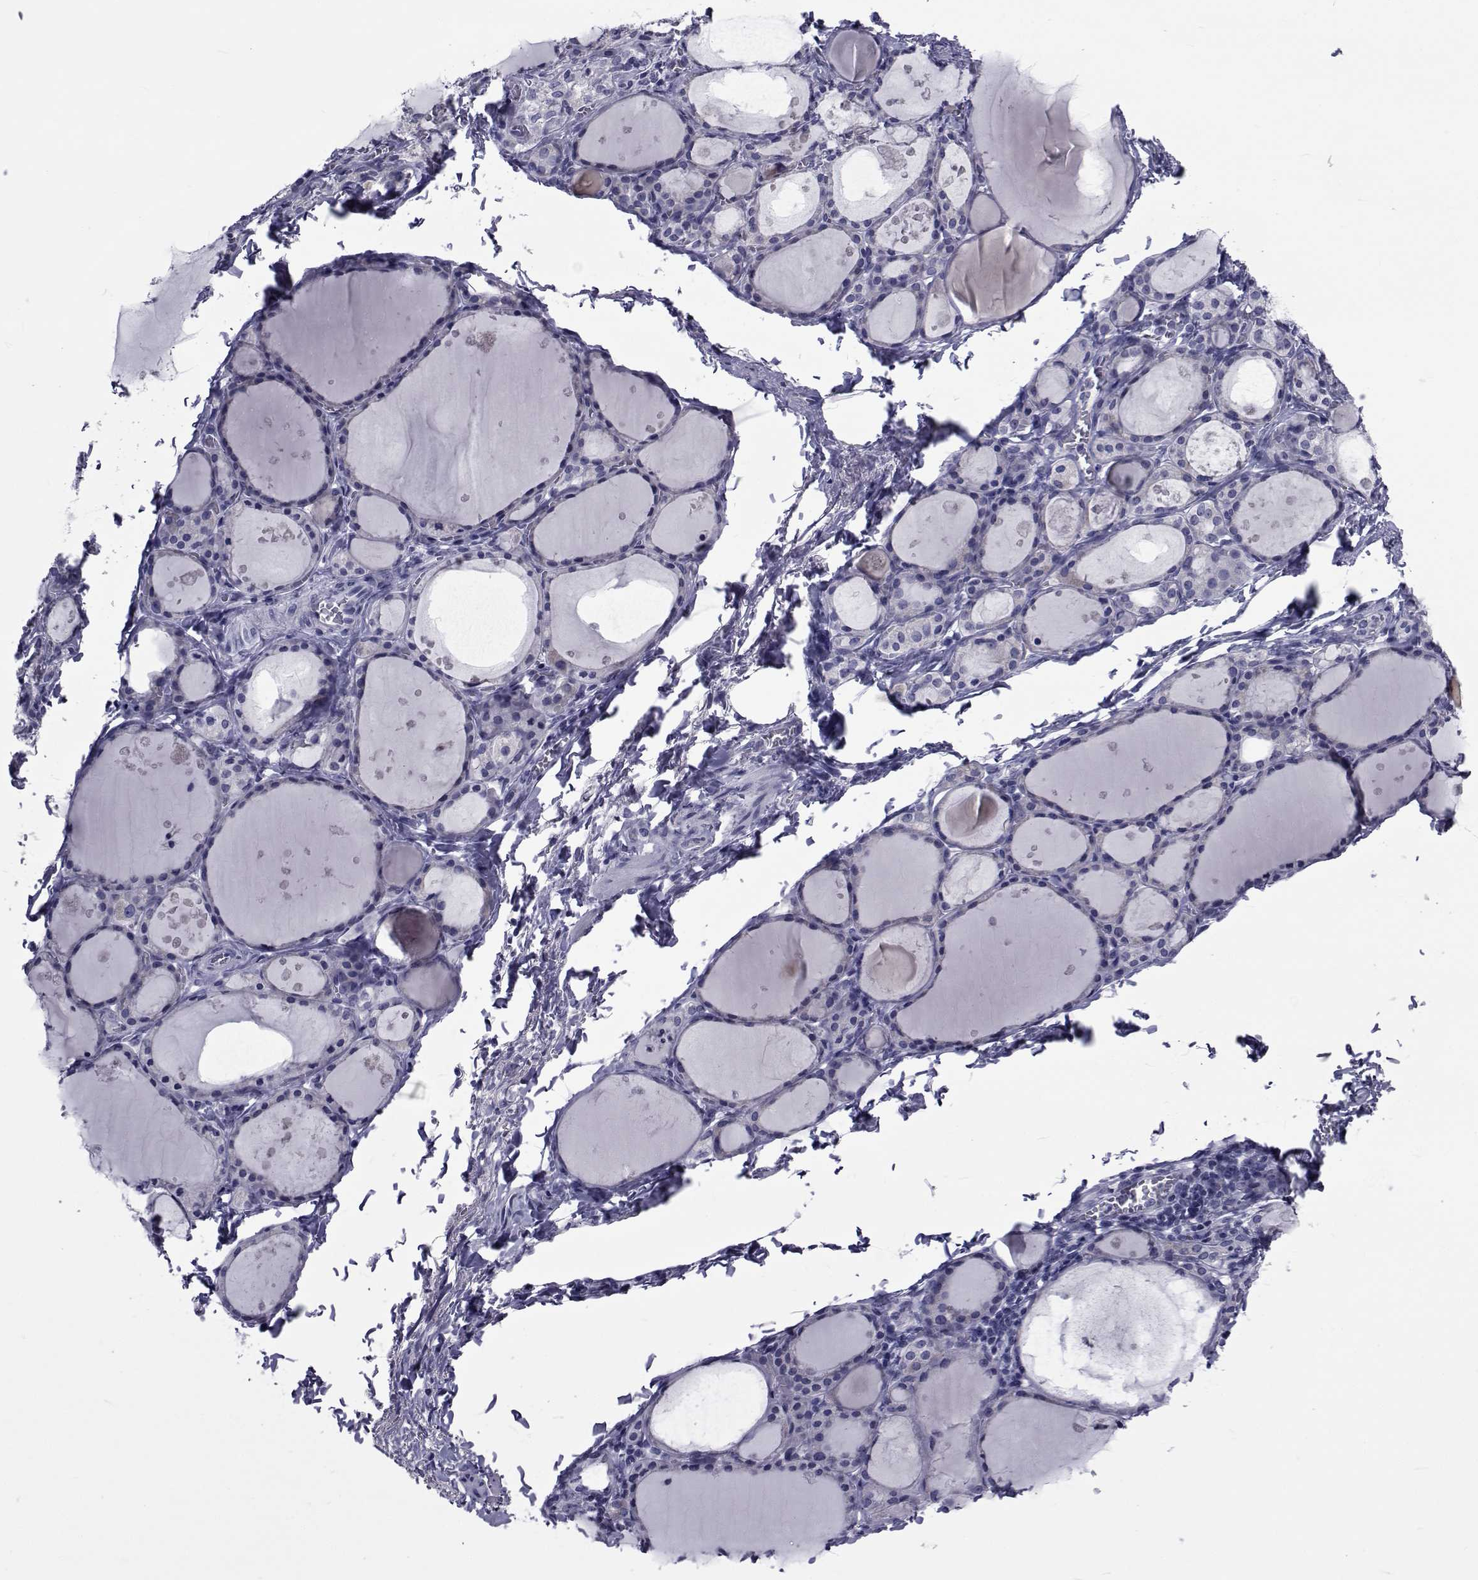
{"staining": {"intensity": "negative", "quantity": "none", "location": "none"}, "tissue": "thyroid gland", "cell_type": "Glandular cells", "image_type": "normal", "snomed": [{"axis": "morphology", "description": "Normal tissue, NOS"}, {"axis": "topography", "description": "Thyroid gland"}], "caption": "Immunohistochemistry histopathology image of unremarkable thyroid gland: thyroid gland stained with DAB demonstrates no significant protein expression in glandular cells.", "gene": "GKAP1", "patient": {"sex": "male", "age": 68}}